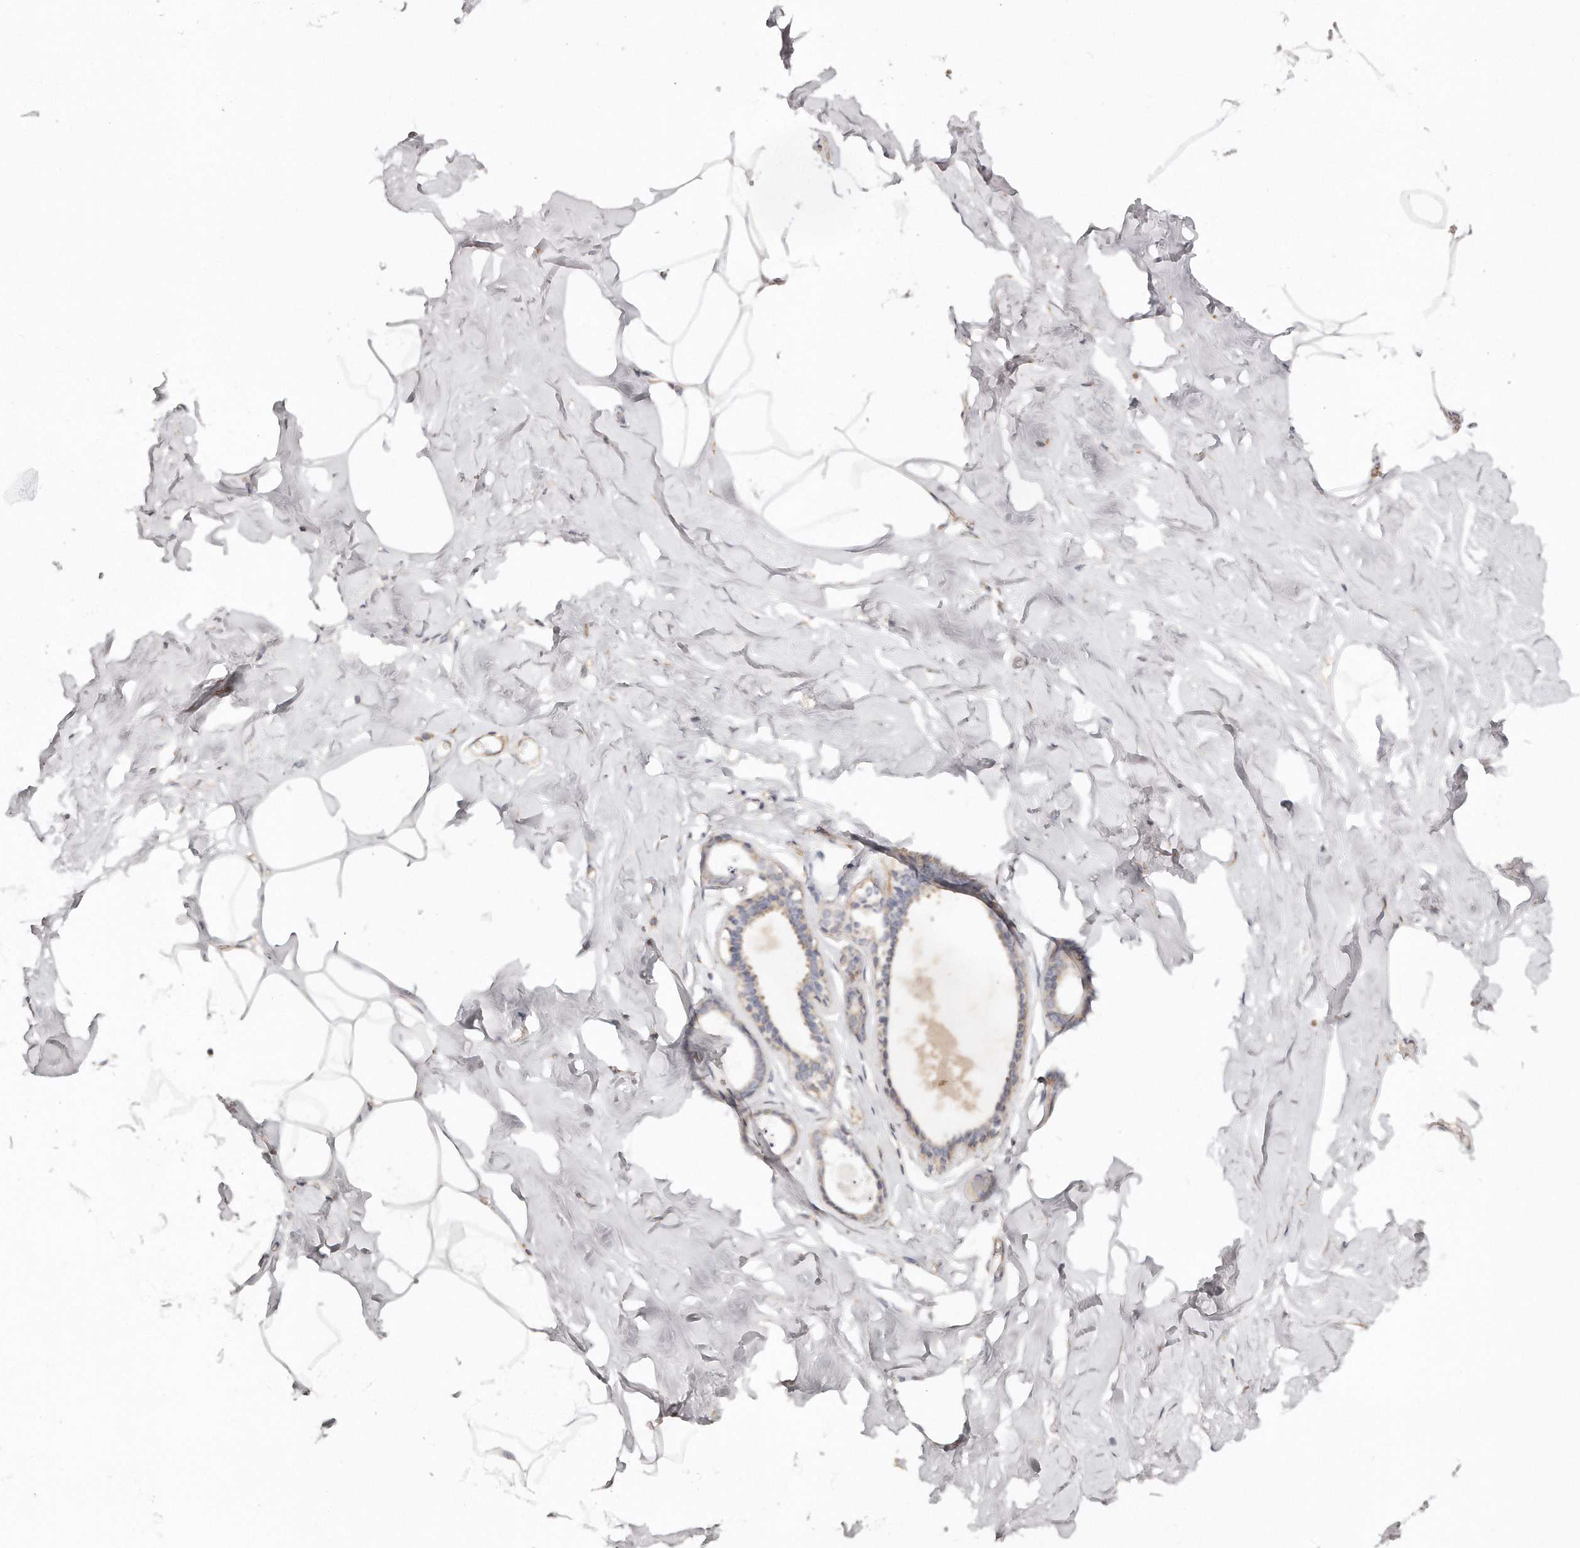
{"staining": {"intensity": "weak", "quantity": "25%-75%", "location": "cytoplasmic/membranous"}, "tissue": "adipose tissue", "cell_type": "Adipocytes", "image_type": "normal", "snomed": [{"axis": "morphology", "description": "Normal tissue, NOS"}, {"axis": "morphology", "description": "Adenocarcinoma, NOS"}, {"axis": "topography", "description": "Pancreas"}, {"axis": "topography", "description": "Peripheral nerve tissue"}], "caption": "Adipocytes demonstrate weak cytoplasmic/membranous positivity in about 25%-75% of cells in benign adipose tissue.", "gene": "TTLL4", "patient": {"sex": "male", "age": 59}}